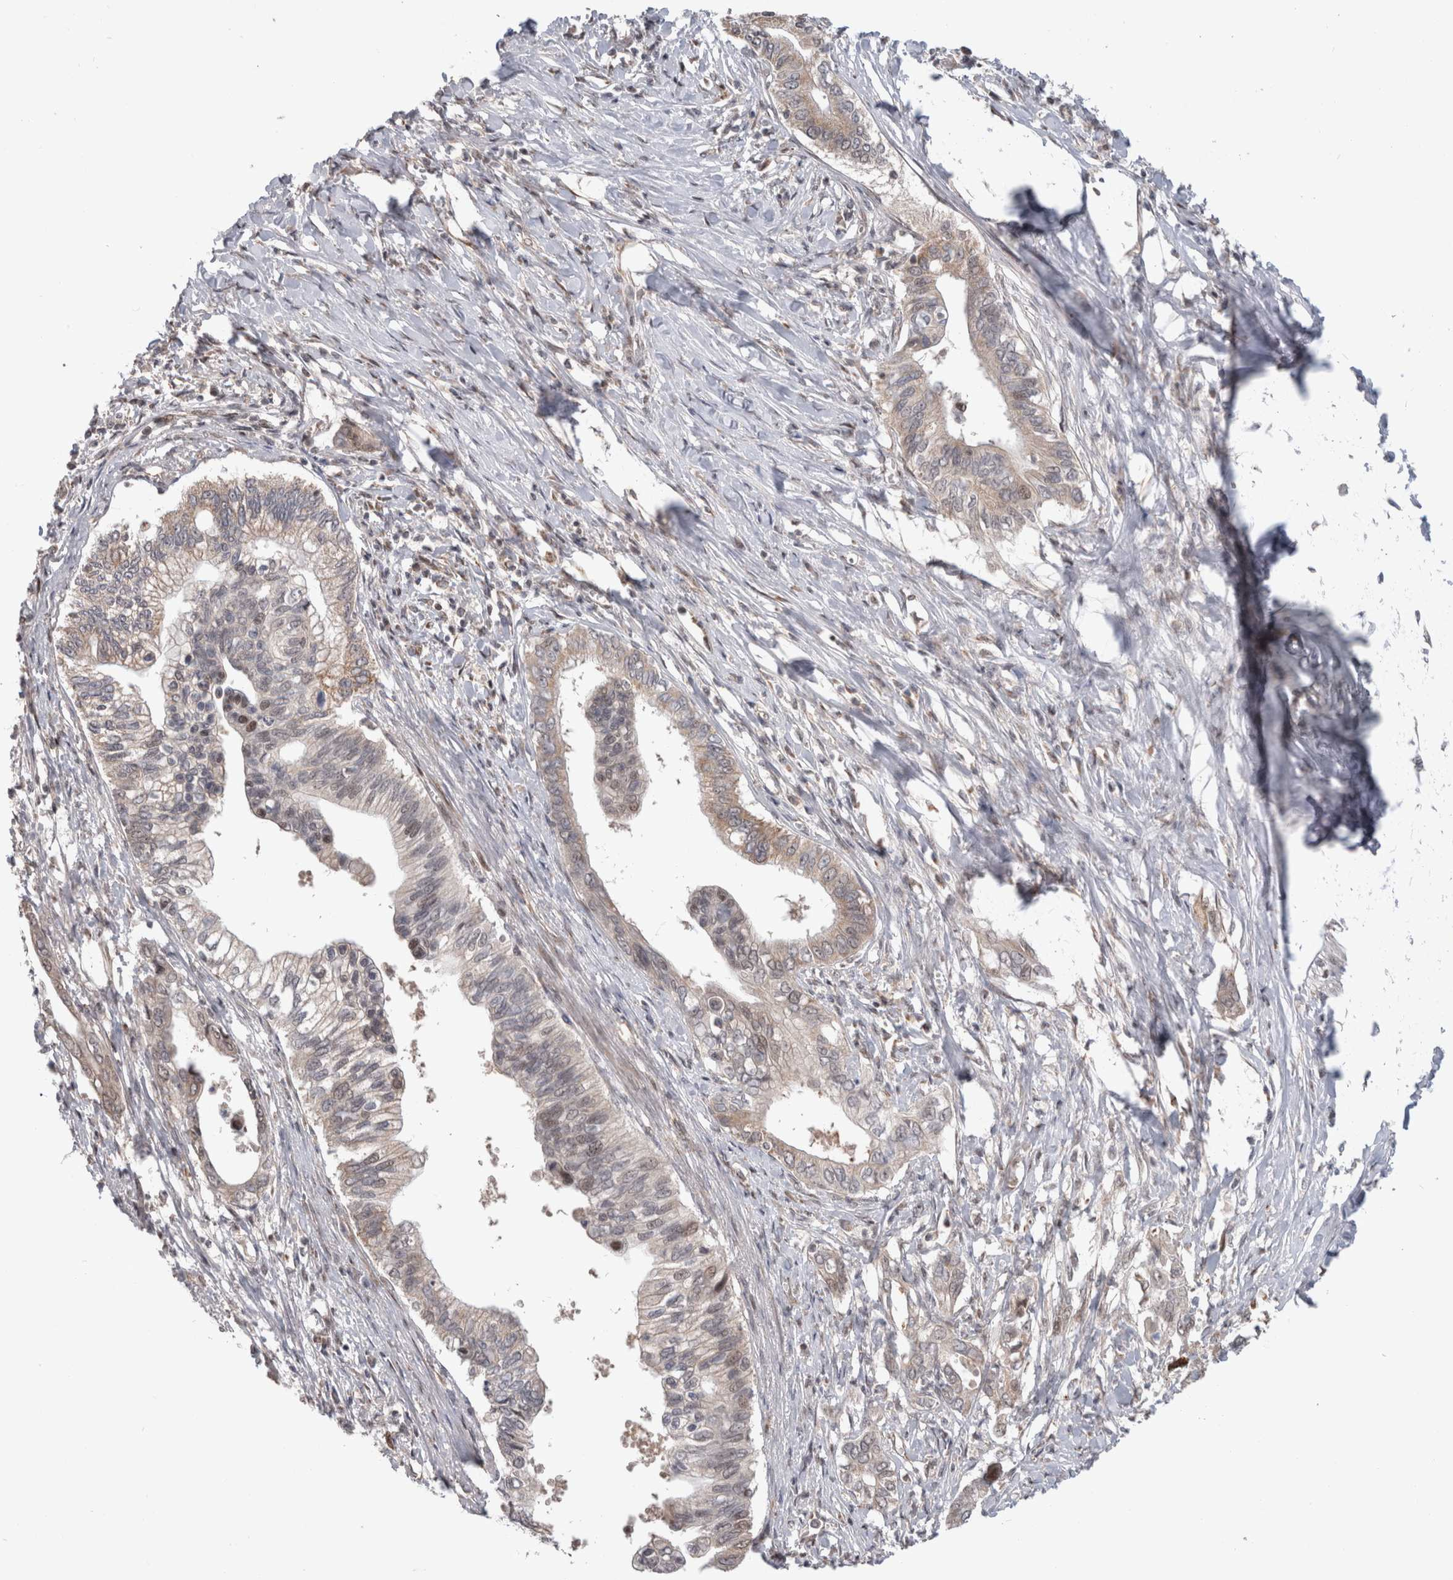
{"staining": {"intensity": "weak", "quantity": "25%-75%", "location": "cytoplasmic/membranous"}, "tissue": "pancreatic cancer", "cell_type": "Tumor cells", "image_type": "cancer", "snomed": [{"axis": "morphology", "description": "Normal tissue, NOS"}, {"axis": "morphology", "description": "Adenocarcinoma, NOS"}, {"axis": "topography", "description": "Pancreas"}, {"axis": "topography", "description": "Peripheral nerve tissue"}], "caption": "A histopathology image of adenocarcinoma (pancreatic) stained for a protein shows weak cytoplasmic/membranous brown staining in tumor cells.", "gene": "MRPL37", "patient": {"sex": "male", "age": 59}}